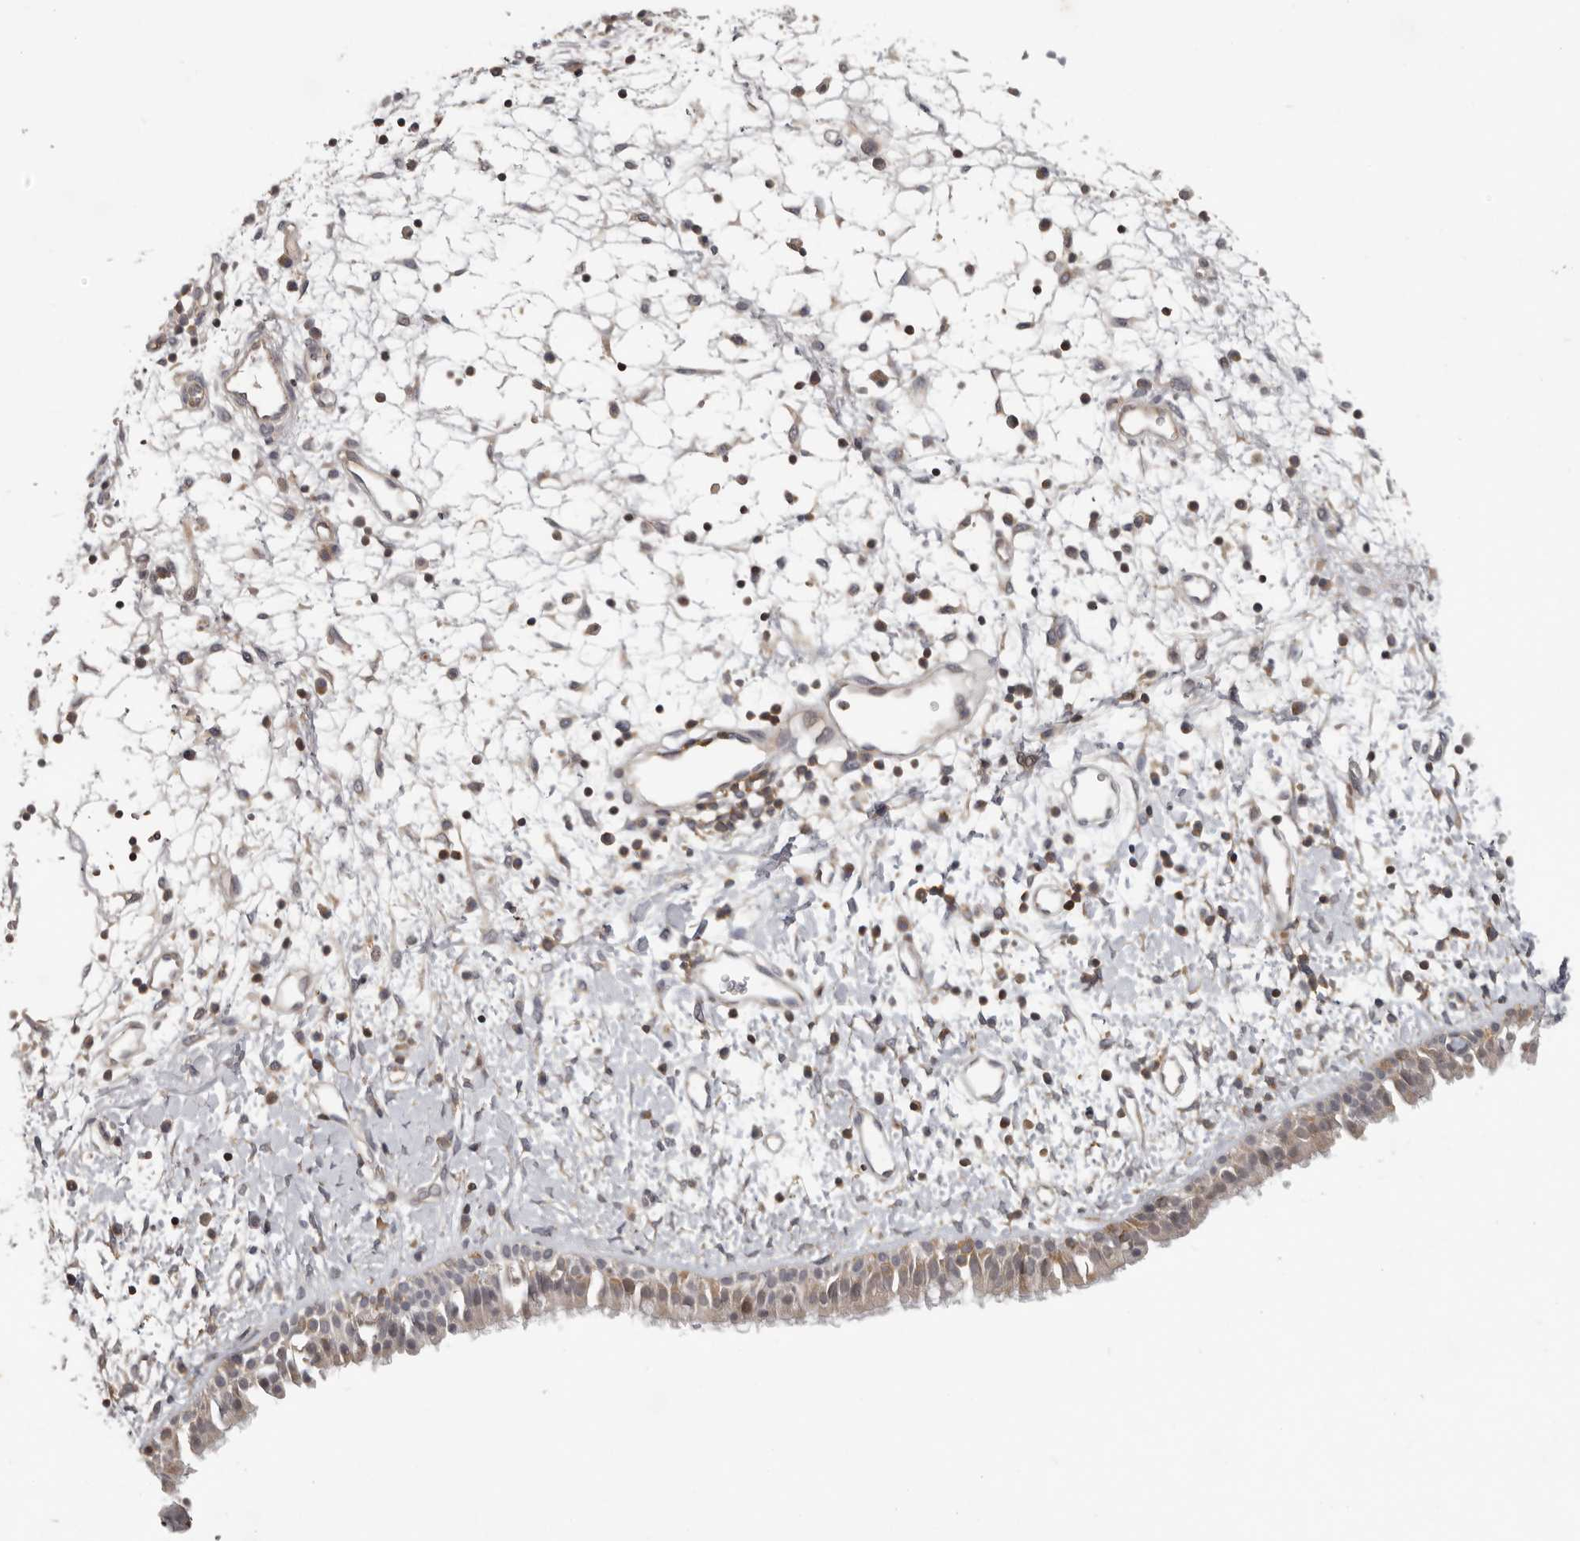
{"staining": {"intensity": "weak", "quantity": "<25%", "location": "cytoplasmic/membranous"}, "tissue": "nasopharynx", "cell_type": "Respiratory epithelial cells", "image_type": "normal", "snomed": [{"axis": "morphology", "description": "Normal tissue, NOS"}, {"axis": "topography", "description": "Nasopharynx"}], "caption": "The histopathology image exhibits no significant positivity in respiratory epithelial cells of nasopharynx.", "gene": "ANKRD44", "patient": {"sex": "male", "age": 22}}